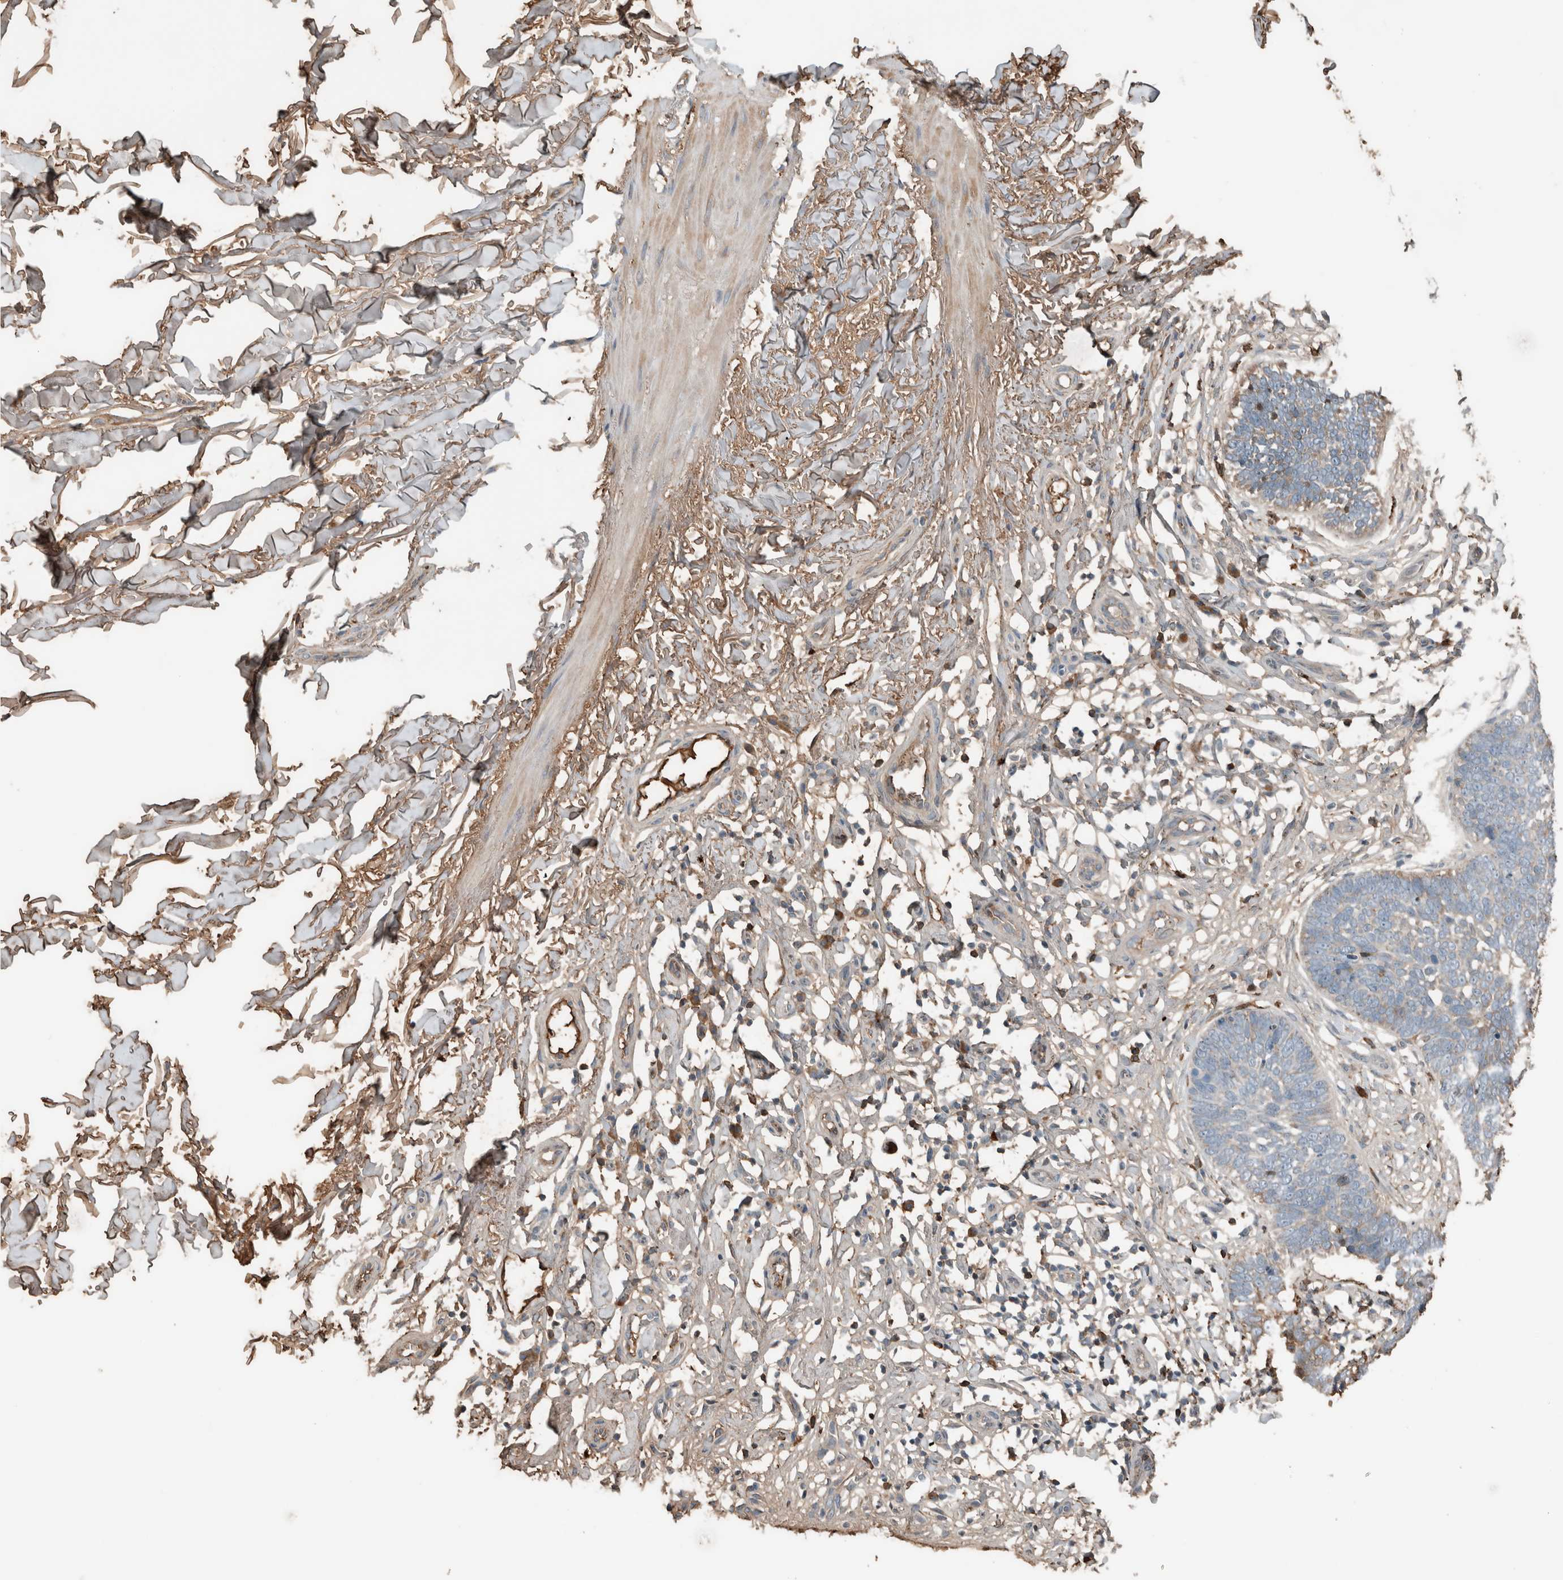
{"staining": {"intensity": "weak", "quantity": "<25%", "location": "cytoplasmic/membranous"}, "tissue": "skin cancer", "cell_type": "Tumor cells", "image_type": "cancer", "snomed": [{"axis": "morphology", "description": "Normal tissue, NOS"}, {"axis": "morphology", "description": "Basal cell carcinoma"}, {"axis": "topography", "description": "Skin"}], "caption": "Immunohistochemical staining of human skin cancer (basal cell carcinoma) demonstrates no significant staining in tumor cells. (Stains: DAB (3,3'-diaminobenzidine) immunohistochemistry (IHC) with hematoxylin counter stain, Microscopy: brightfield microscopy at high magnification).", "gene": "USP34", "patient": {"sex": "male", "age": 77}}